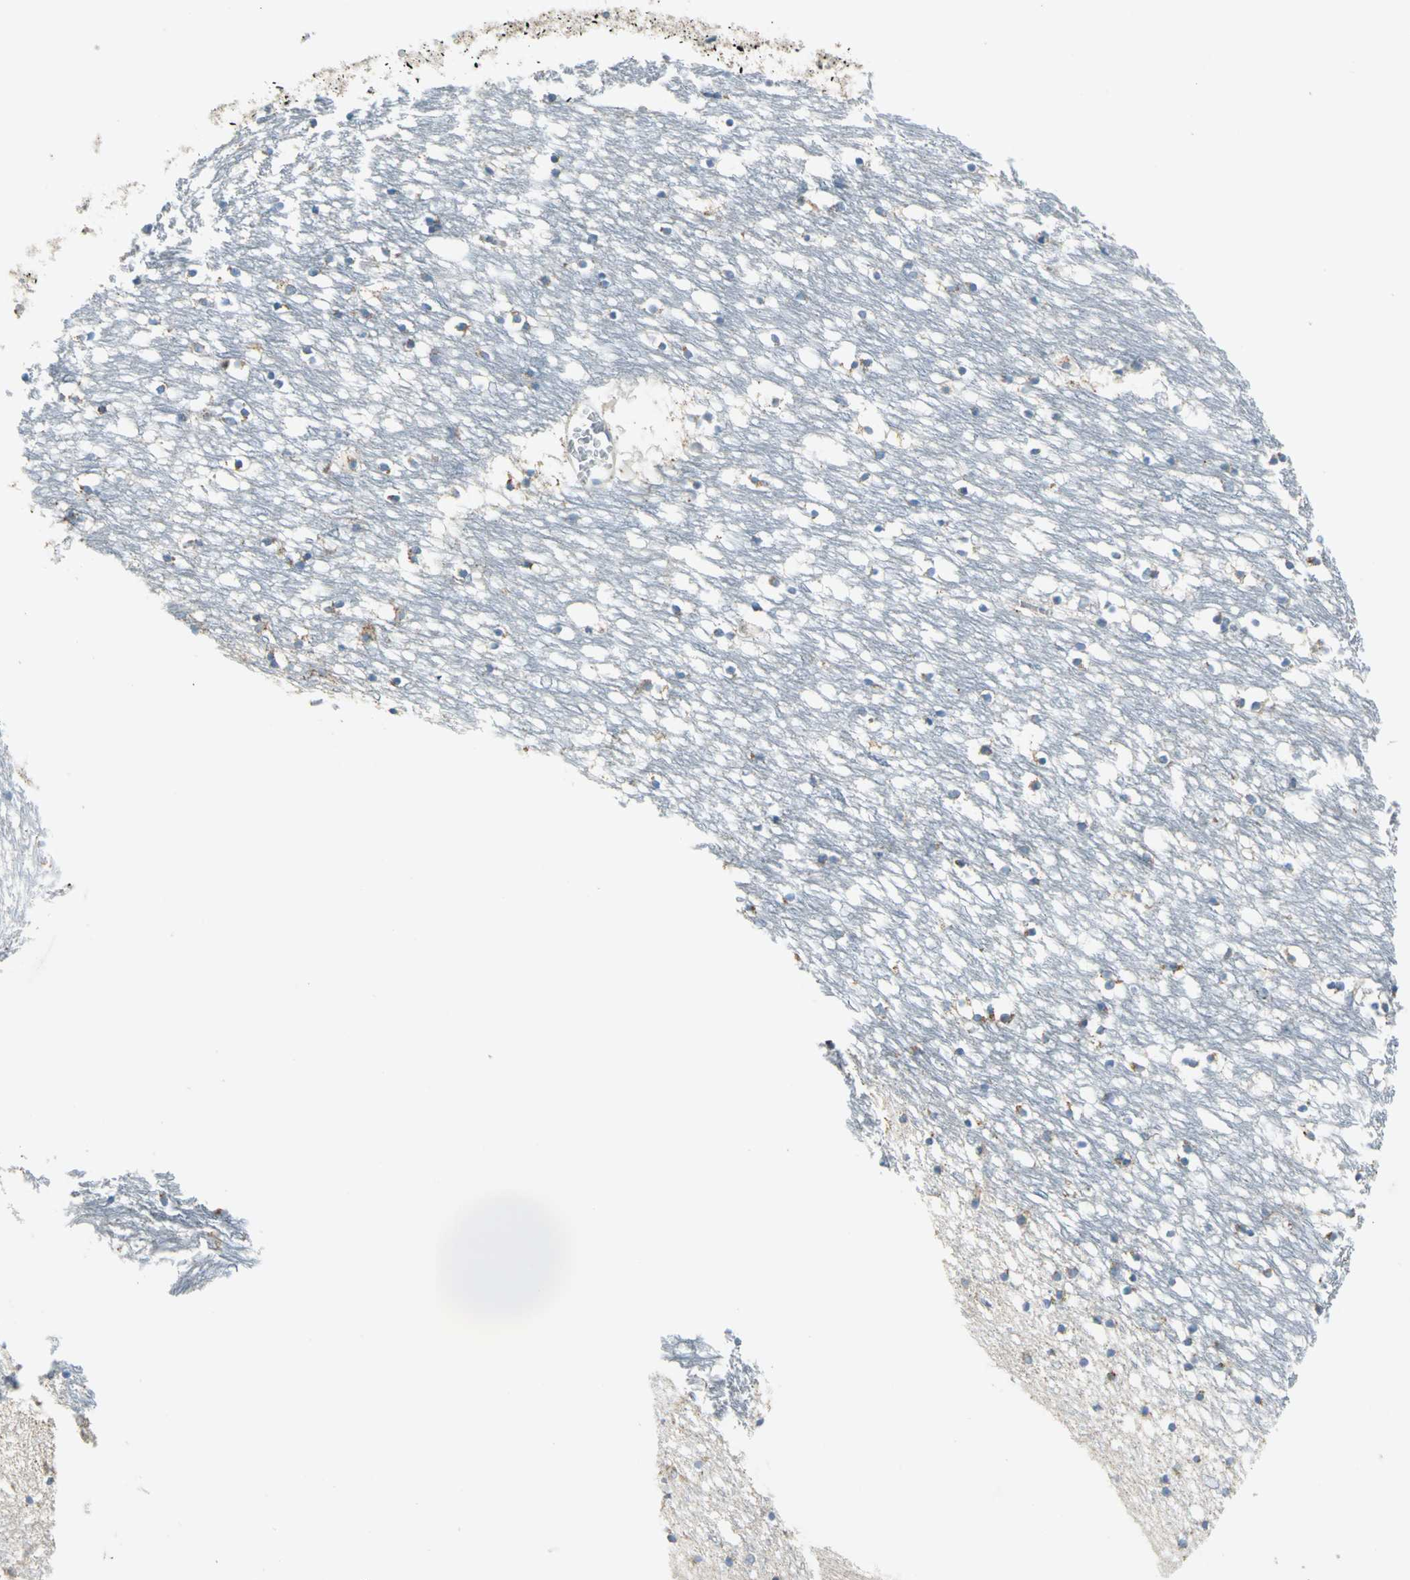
{"staining": {"intensity": "moderate", "quantity": "25%-75%", "location": "cytoplasmic/membranous"}, "tissue": "caudate", "cell_type": "Glial cells", "image_type": "normal", "snomed": [{"axis": "morphology", "description": "Normal tissue, NOS"}, {"axis": "topography", "description": "Lateral ventricle wall"}], "caption": "Moderate cytoplasmic/membranous expression is appreciated in about 25%-75% of glial cells in benign caudate.", "gene": "ACADM", "patient": {"sex": "male", "age": 45}}